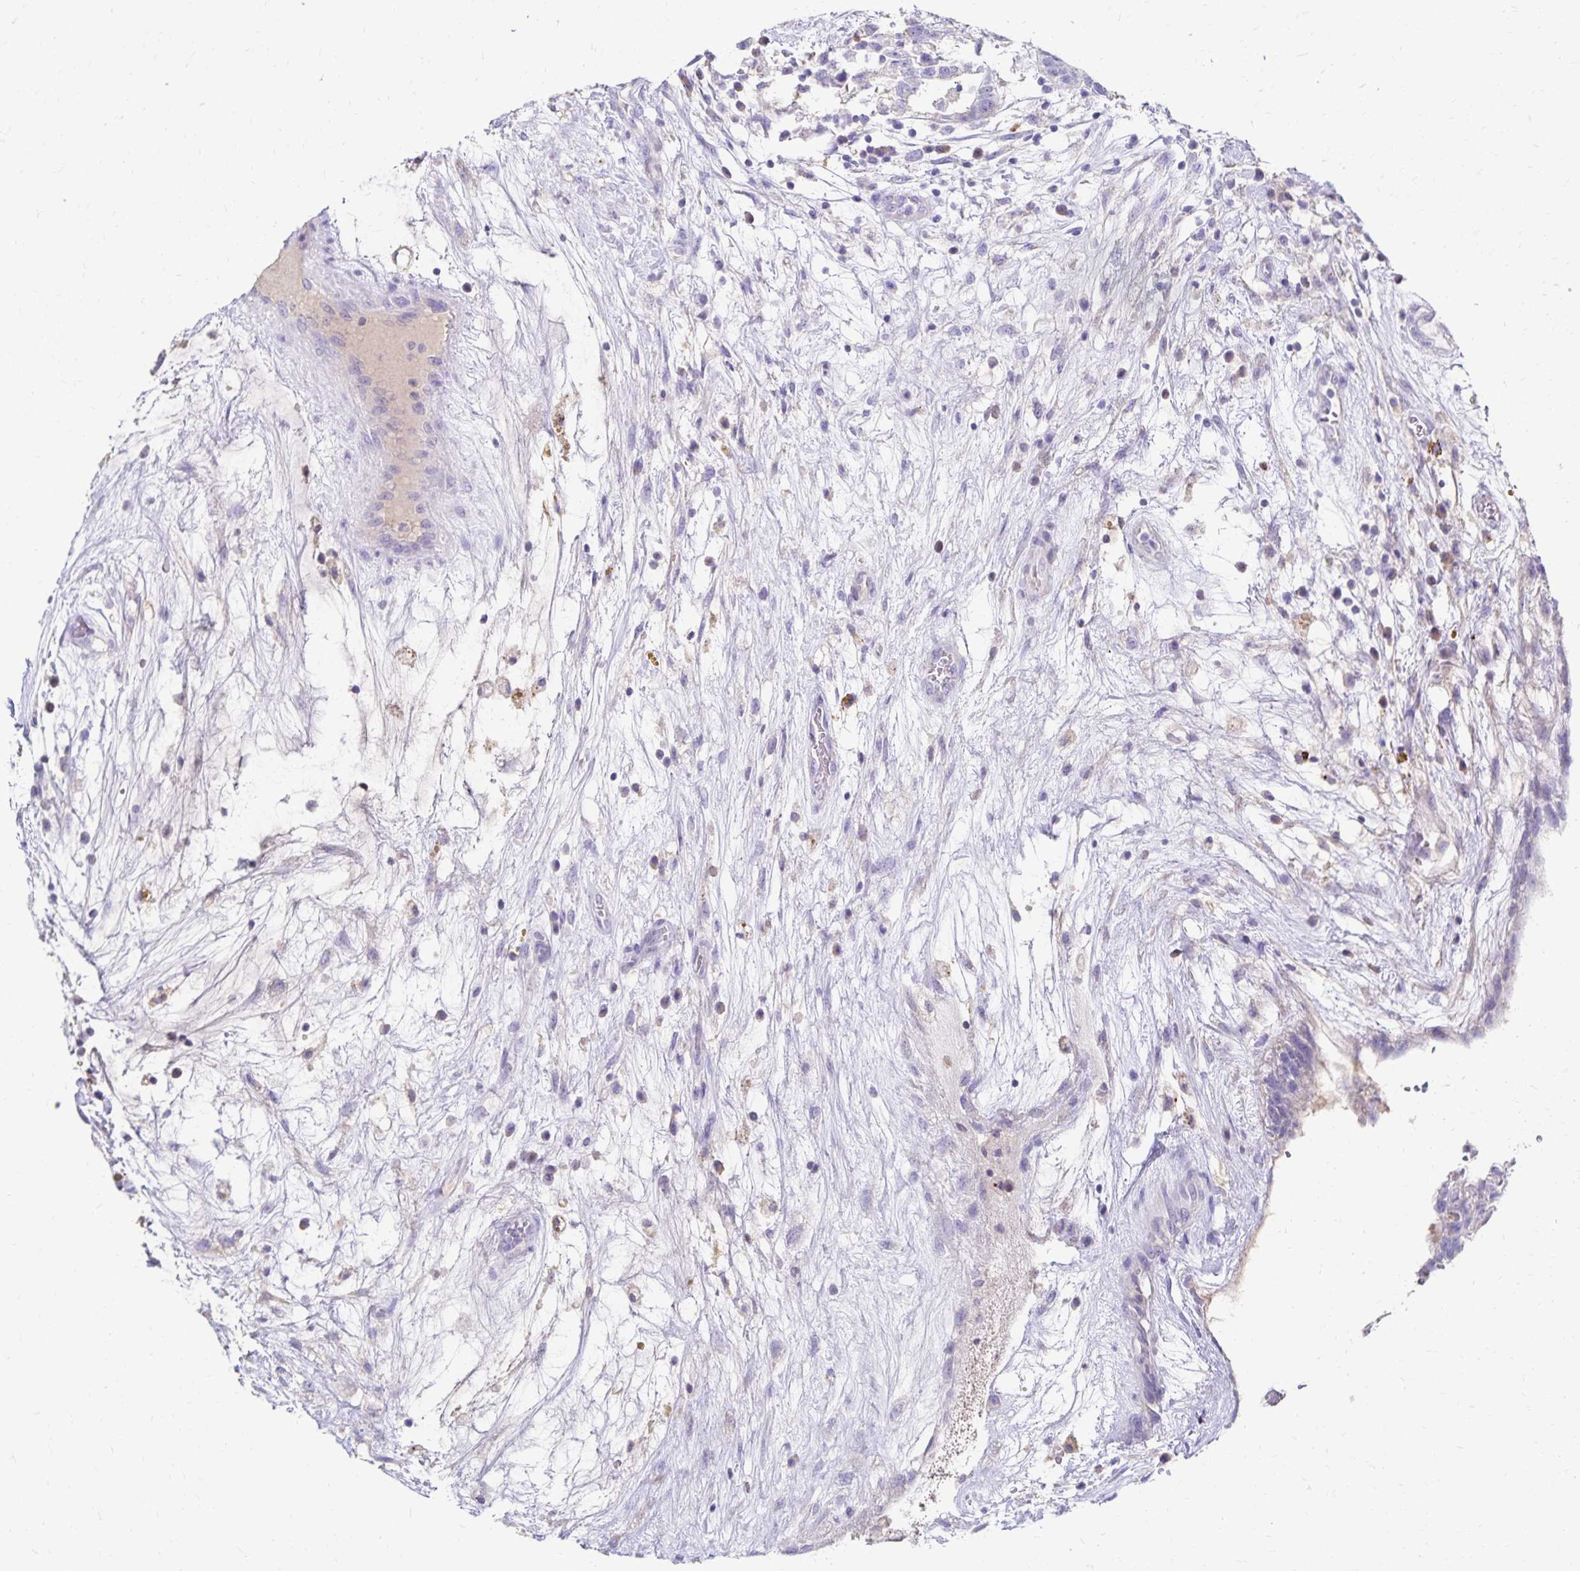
{"staining": {"intensity": "negative", "quantity": "none", "location": "none"}, "tissue": "testis cancer", "cell_type": "Tumor cells", "image_type": "cancer", "snomed": [{"axis": "morphology", "description": "Normal tissue, NOS"}, {"axis": "morphology", "description": "Carcinoma, Embryonal, NOS"}, {"axis": "topography", "description": "Testis"}], "caption": "Immunohistochemistry of embryonal carcinoma (testis) displays no expression in tumor cells.", "gene": "PAX5", "patient": {"sex": "male", "age": 32}}